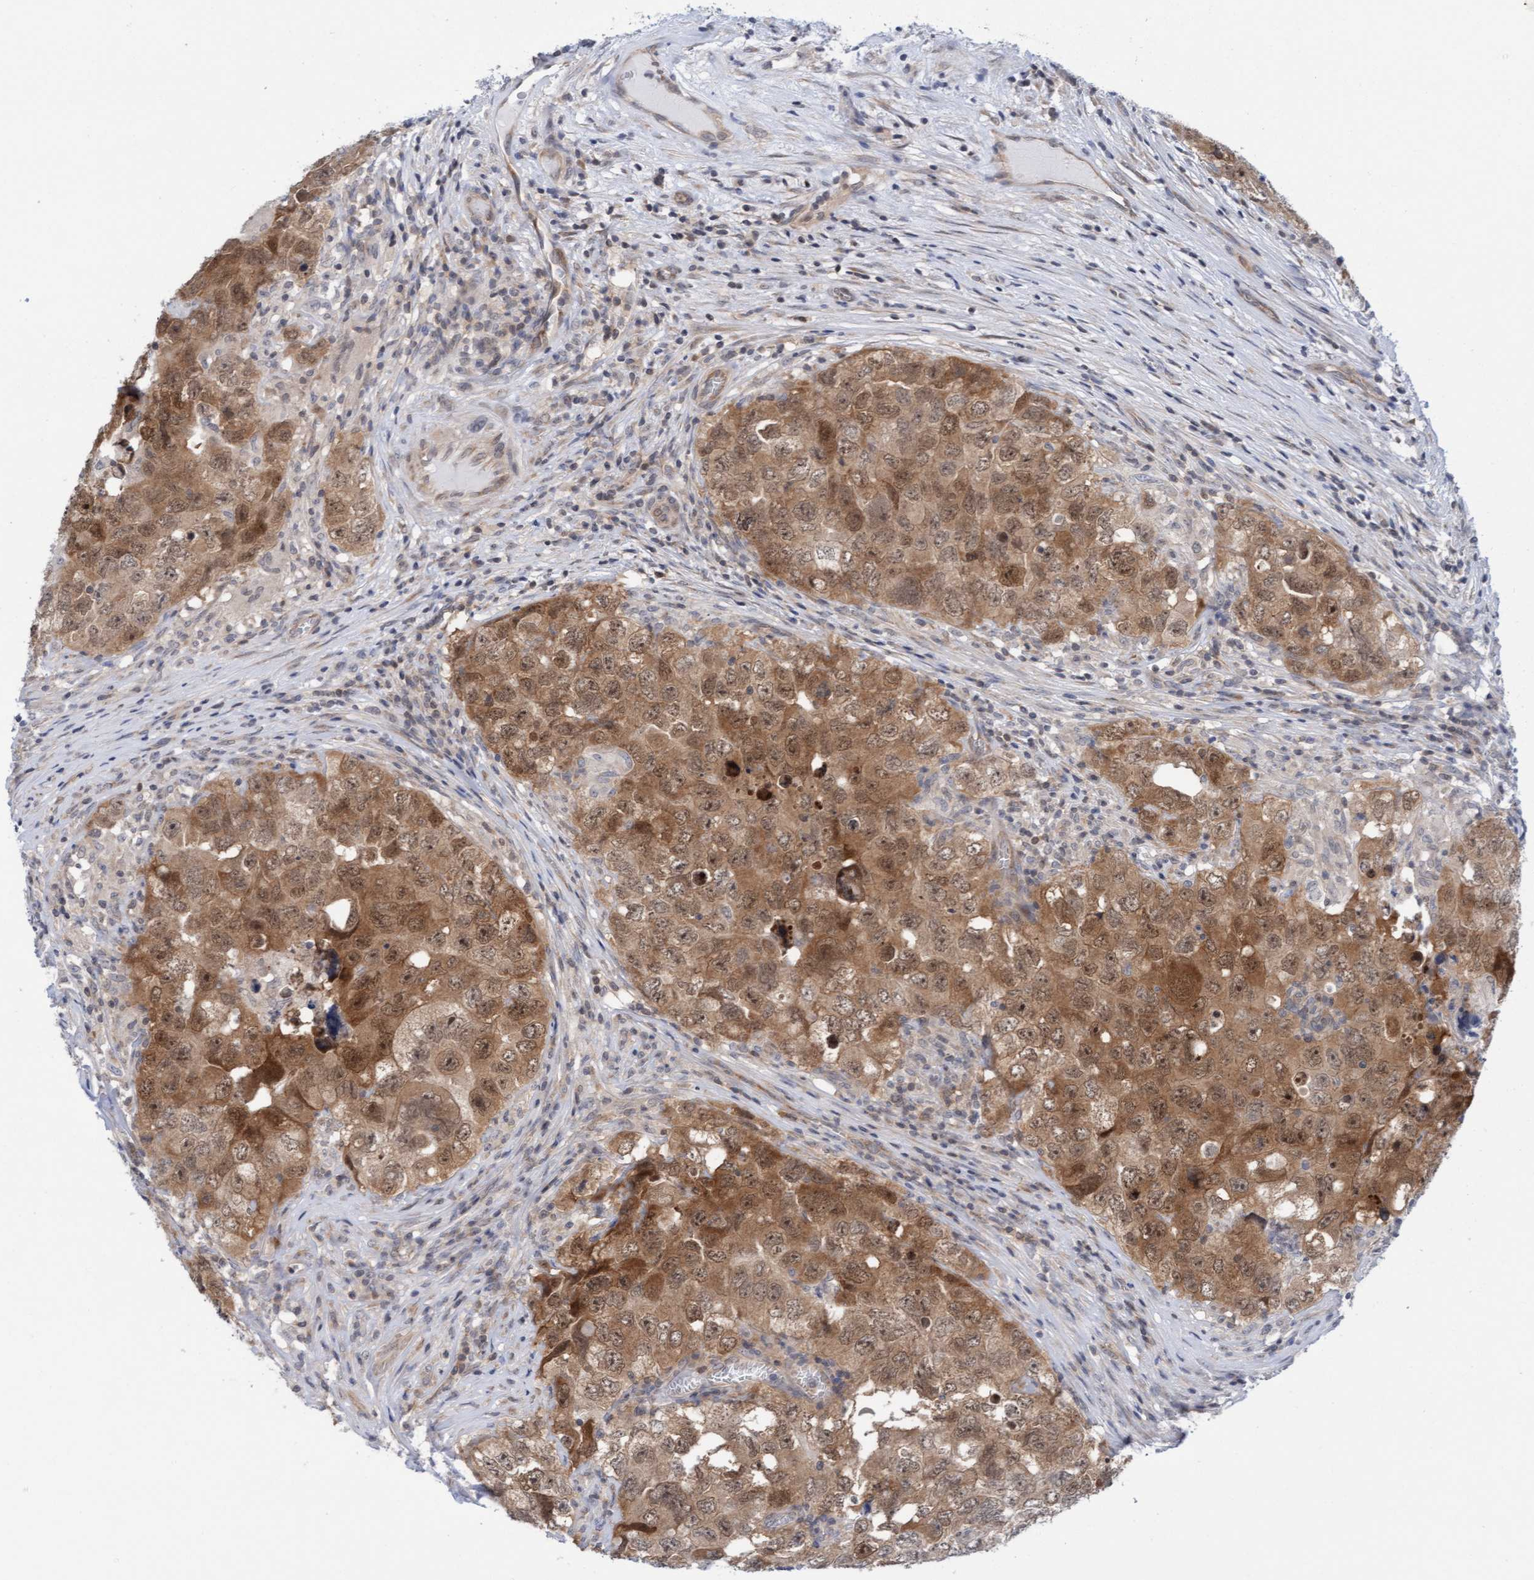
{"staining": {"intensity": "moderate", "quantity": ">75%", "location": "cytoplasmic/membranous,nuclear"}, "tissue": "testis cancer", "cell_type": "Tumor cells", "image_type": "cancer", "snomed": [{"axis": "morphology", "description": "Seminoma, NOS"}, {"axis": "morphology", "description": "Carcinoma, Embryonal, NOS"}, {"axis": "topography", "description": "Testis"}], "caption": "Immunohistochemistry histopathology image of testis cancer stained for a protein (brown), which exhibits medium levels of moderate cytoplasmic/membranous and nuclear positivity in about >75% of tumor cells.", "gene": "AMZ2", "patient": {"sex": "male", "age": 43}}